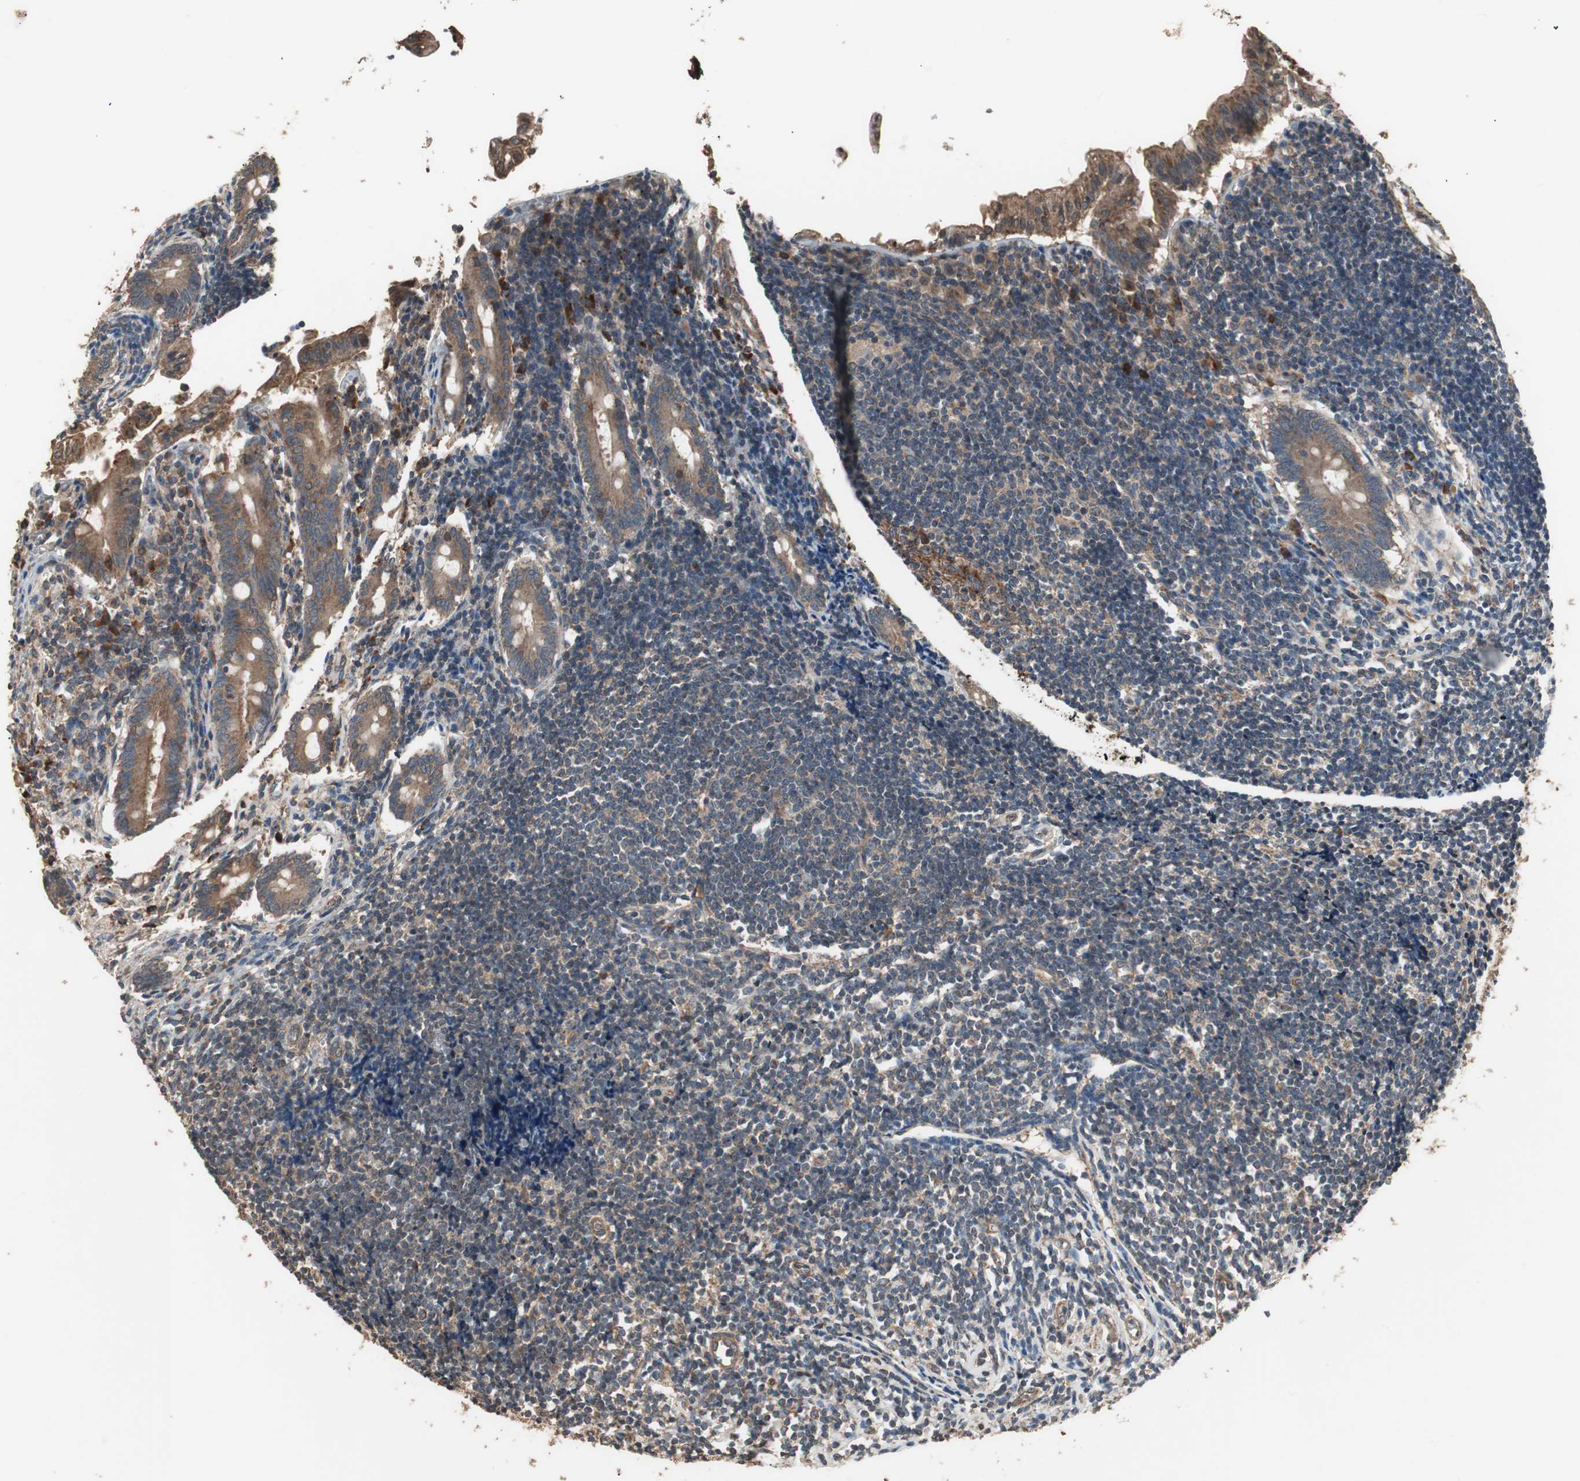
{"staining": {"intensity": "moderate", "quantity": ">75%", "location": "cytoplasmic/membranous"}, "tissue": "appendix", "cell_type": "Glandular cells", "image_type": "normal", "snomed": [{"axis": "morphology", "description": "Normal tissue, NOS"}, {"axis": "topography", "description": "Appendix"}], "caption": "Moderate cytoplasmic/membranous protein expression is appreciated in approximately >75% of glandular cells in appendix.", "gene": "LZTS1", "patient": {"sex": "female", "age": 50}}